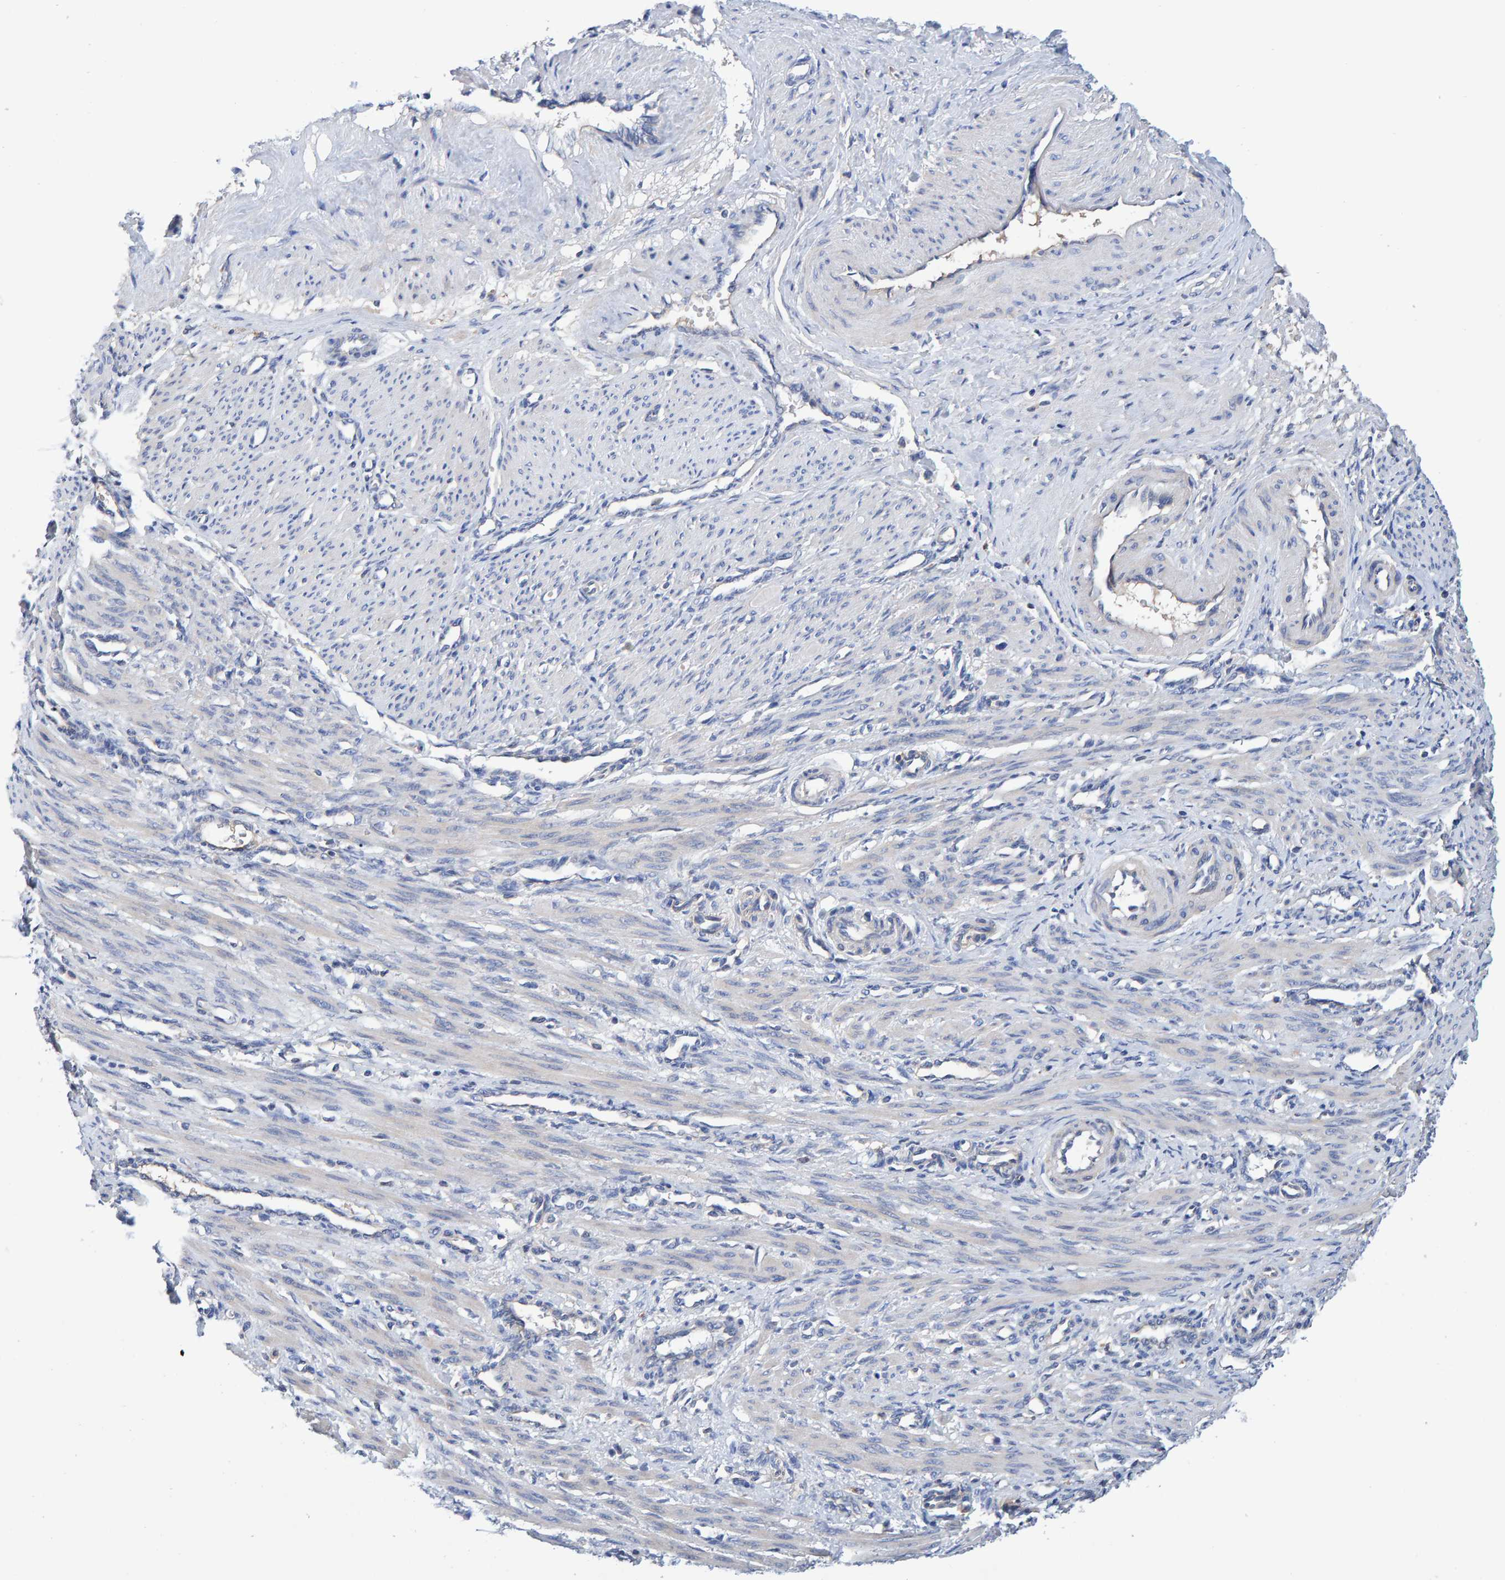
{"staining": {"intensity": "negative", "quantity": "none", "location": "none"}, "tissue": "smooth muscle", "cell_type": "Smooth muscle cells", "image_type": "normal", "snomed": [{"axis": "morphology", "description": "Normal tissue, NOS"}, {"axis": "topography", "description": "Endometrium"}], "caption": "Normal smooth muscle was stained to show a protein in brown. There is no significant positivity in smooth muscle cells.", "gene": "EFR3A", "patient": {"sex": "female", "age": 33}}